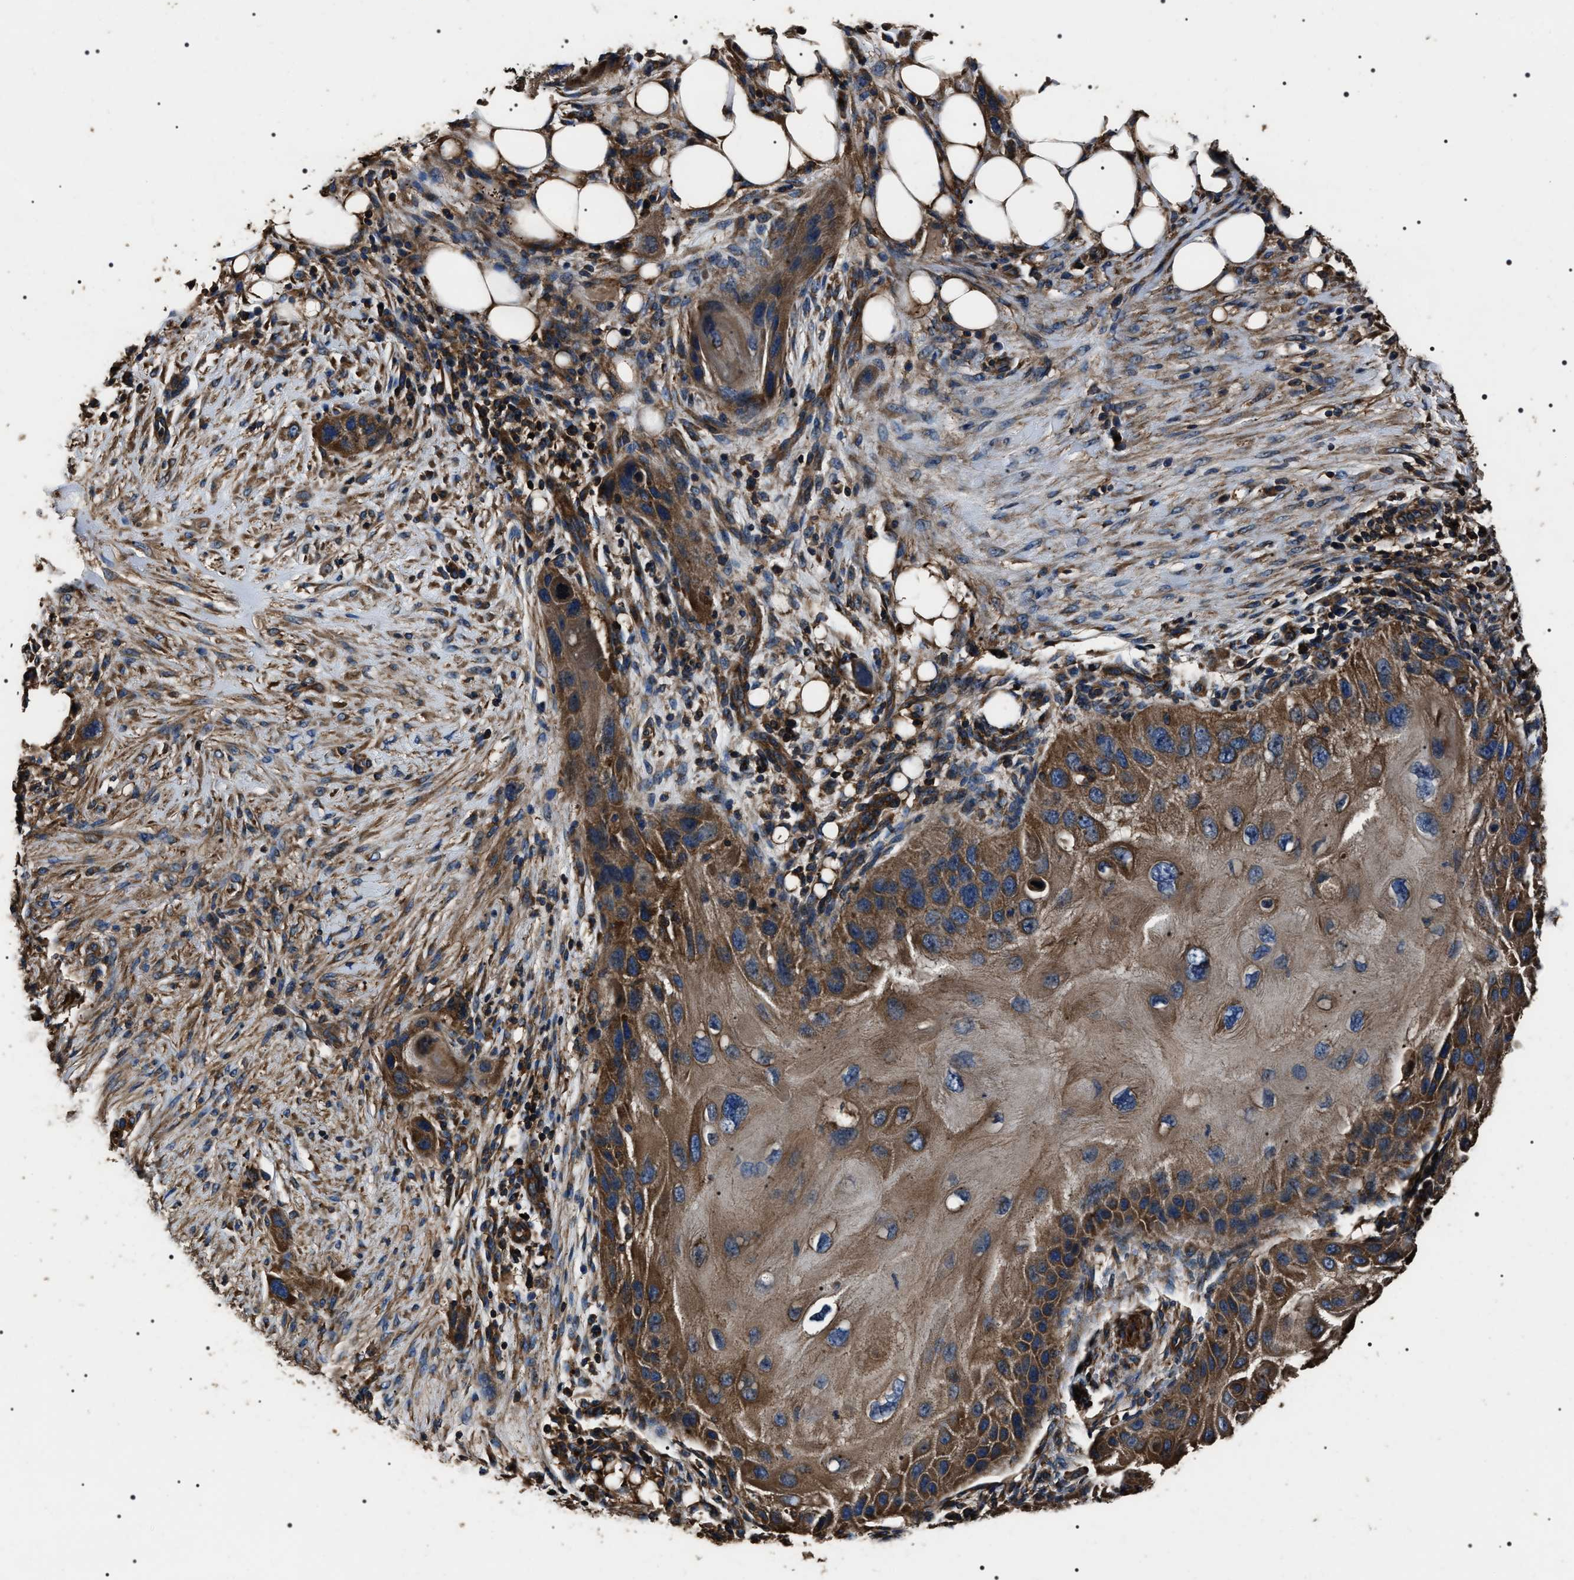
{"staining": {"intensity": "strong", "quantity": "25%-75%", "location": "cytoplasmic/membranous"}, "tissue": "skin cancer", "cell_type": "Tumor cells", "image_type": "cancer", "snomed": [{"axis": "morphology", "description": "Squamous cell carcinoma, NOS"}, {"axis": "topography", "description": "Skin"}], "caption": "High-magnification brightfield microscopy of squamous cell carcinoma (skin) stained with DAB (brown) and counterstained with hematoxylin (blue). tumor cells exhibit strong cytoplasmic/membranous staining is appreciated in approximately25%-75% of cells.", "gene": "HSCB", "patient": {"sex": "female", "age": 77}}